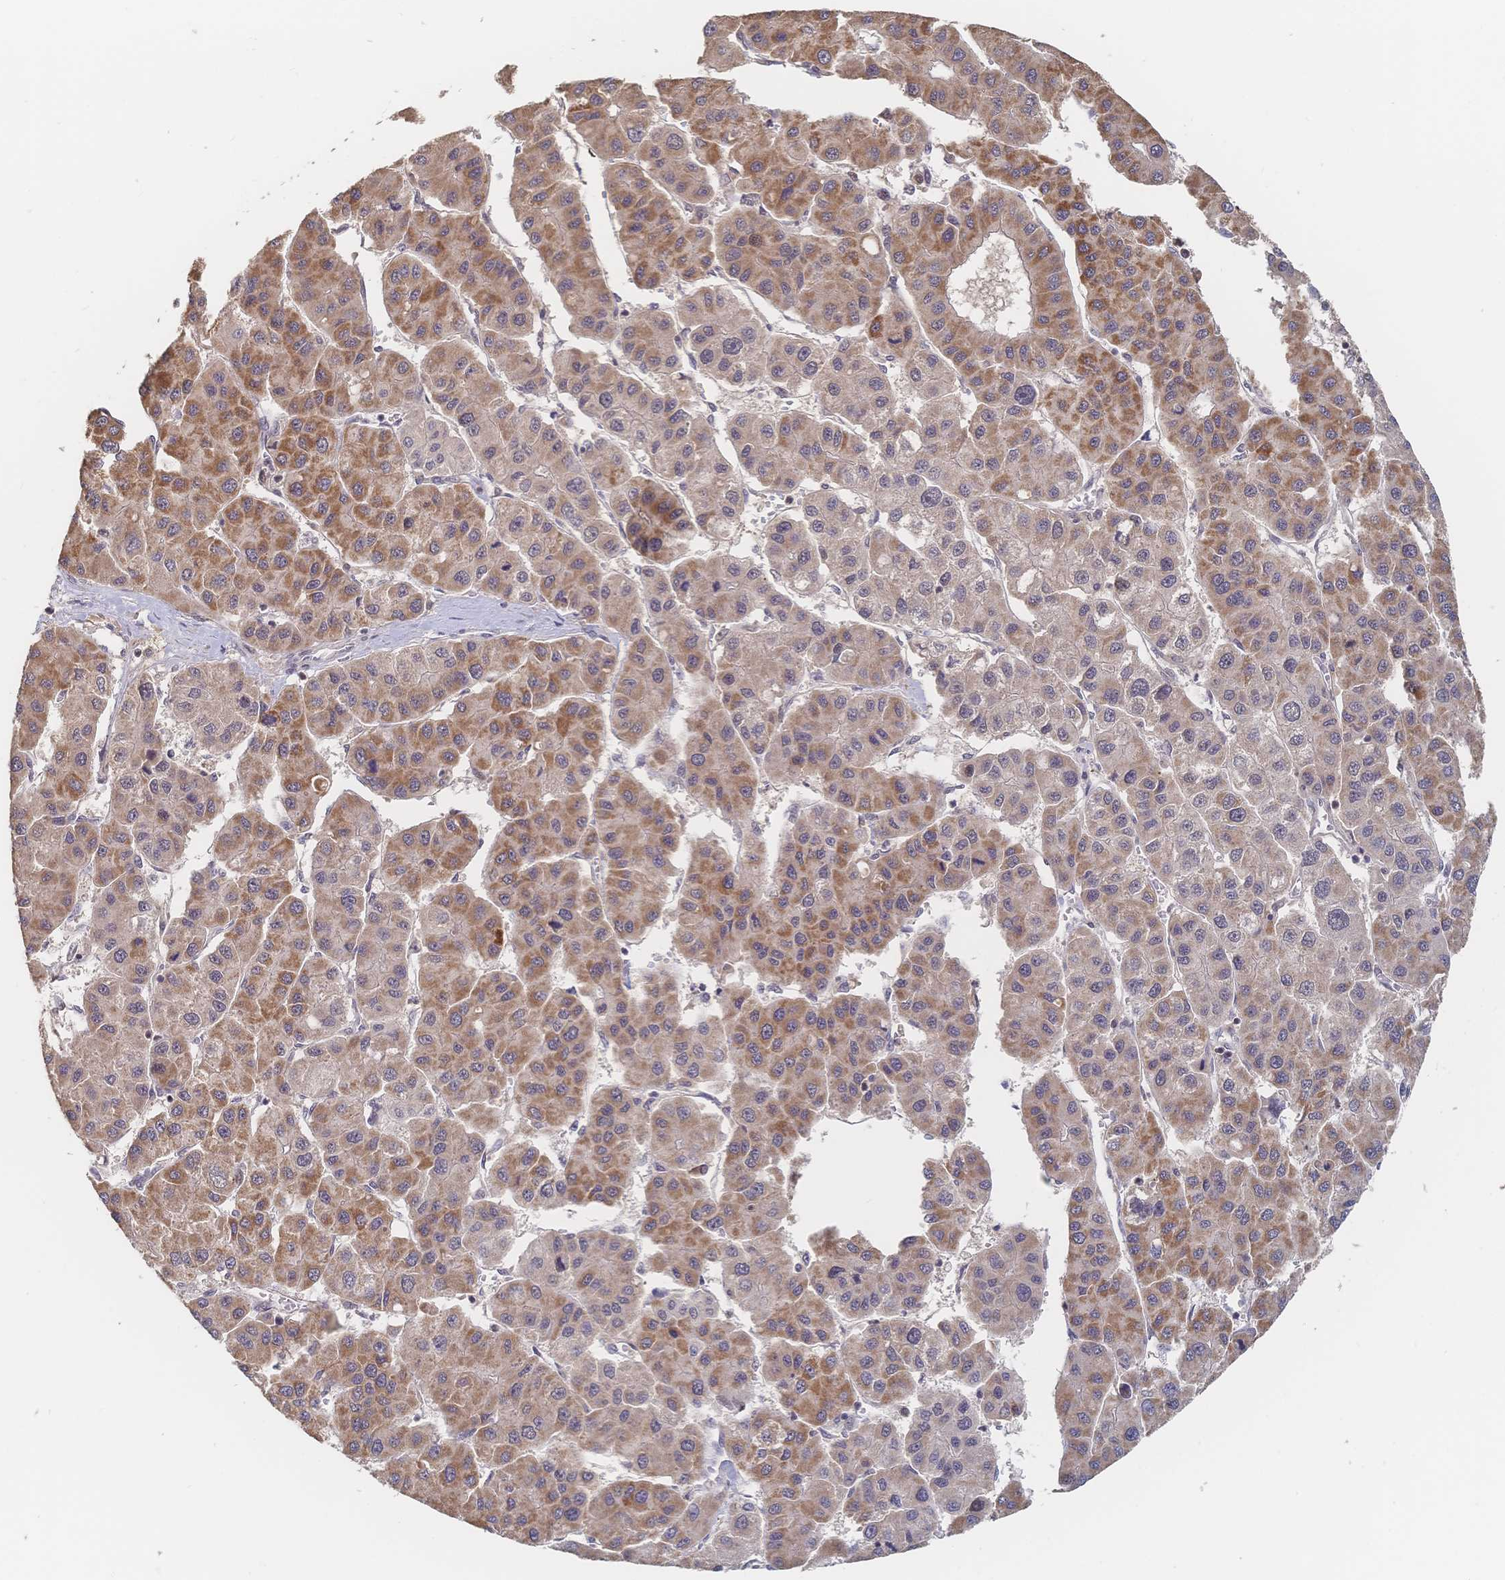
{"staining": {"intensity": "moderate", "quantity": ">75%", "location": "cytoplasmic/membranous"}, "tissue": "liver cancer", "cell_type": "Tumor cells", "image_type": "cancer", "snomed": [{"axis": "morphology", "description": "Carcinoma, Hepatocellular, NOS"}, {"axis": "topography", "description": "Liver"}], "caption": "Immunohistochemical staining of hepatocellular carcinoma (liver) exhibits medium levels of moderate cytoplasmic/membranous protein positivity in about >75% of tumor cells. (DAB (3,3'-diaminobenzidine) IHC with brightfield microscopy, high magnification).", "gene": "LRP5", "patient": {"sex": "male", "age": 73}}